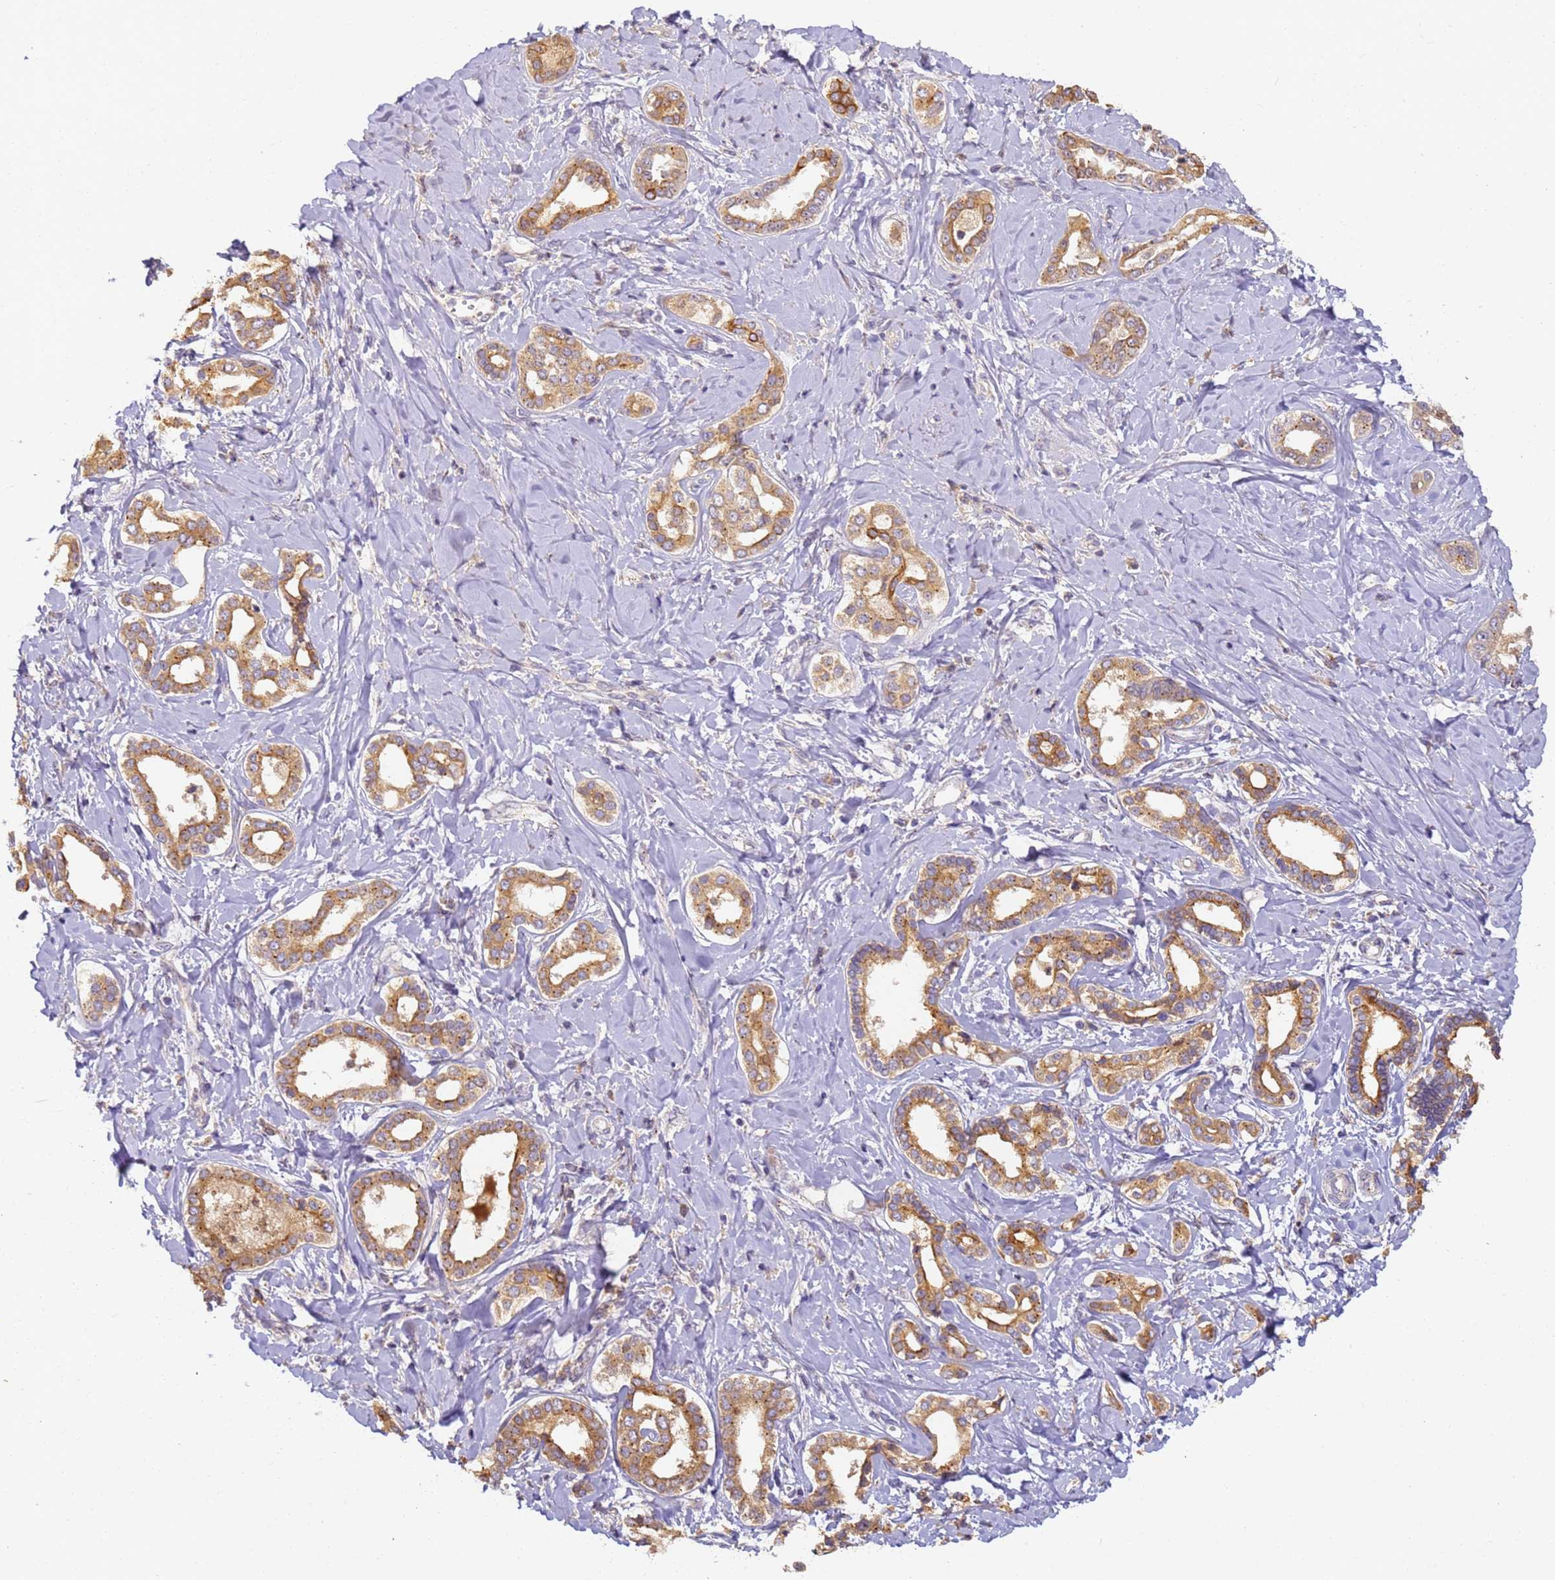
{"staining": {"intensity": "moderate", "quantity": "25%-75%", "location": "cytoplasmic/membranous"}, "tissue": "liver cancer", "cell_type": "Tumor cells", "image_type": "cancer", "snomed": [{"axis": "morphology", "description": "Cholangiocarcinoma"}, {"axis": "topography", "description": "Liver"}], "caption": "Immunohistochemistry histopathology image of human cholangiocarcinoma (liver) stained for a protein (brown), which exhibits medium levels of moderate cytoplasmic/membranous positivity in approximately 25%-75% of tumor cells.", "gene": "TIGAR", "patient": {"sex": "female", "age": 77}}